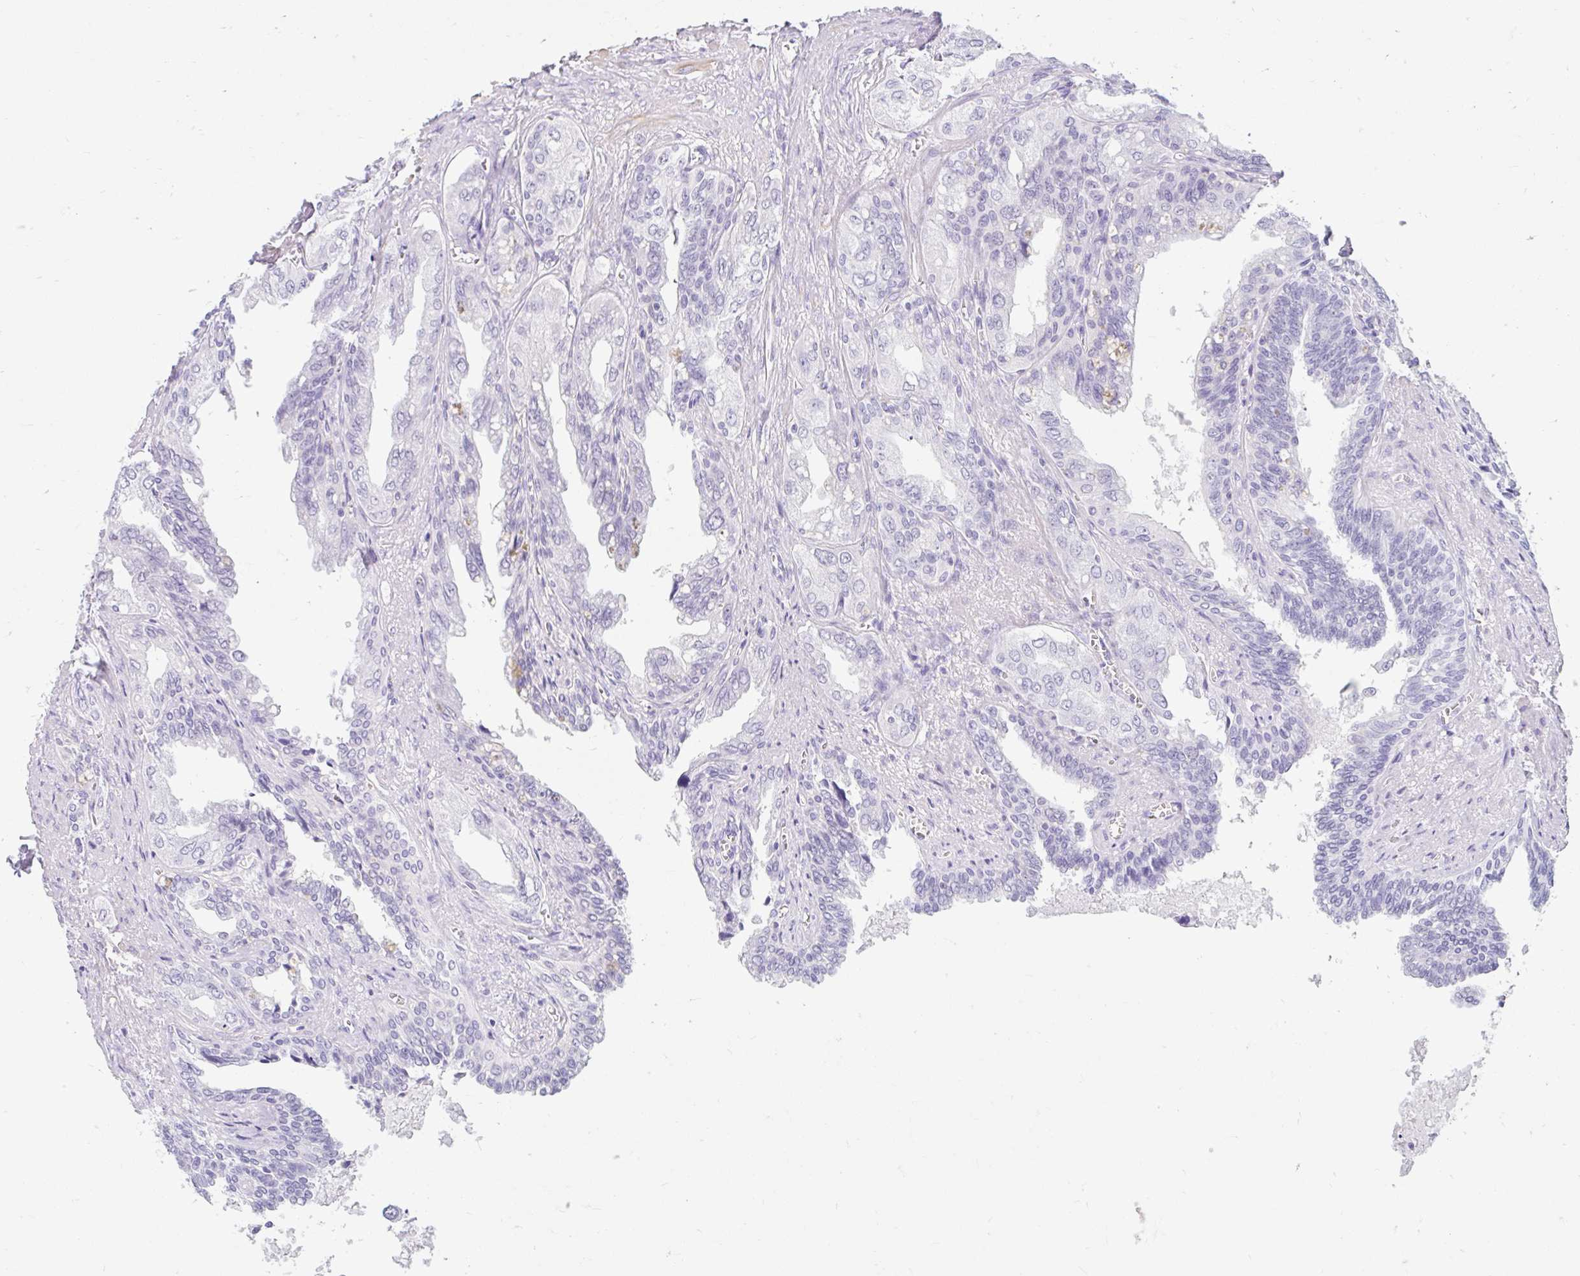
{"staining": {"intensity": "negative", "quantity": "none", "location": "none"}, "tissue": "seminal vesicle", "cell_type": "Glandular cells", "image_type": "normal", "snomed": [{"axis": "morphology", "description": "Normal tissue, NOS"}, {"axis": "topography", "description": "Seminal veicle"}], "caption": "Protein analysis of normal seminal vesicle exhibits no significant staining in glandular cells. (Immunohistochemistry, brightfield microscopy, high magnification).", "gene": "SLC28A1", "patient": {"sex": "male", "age": 67}}